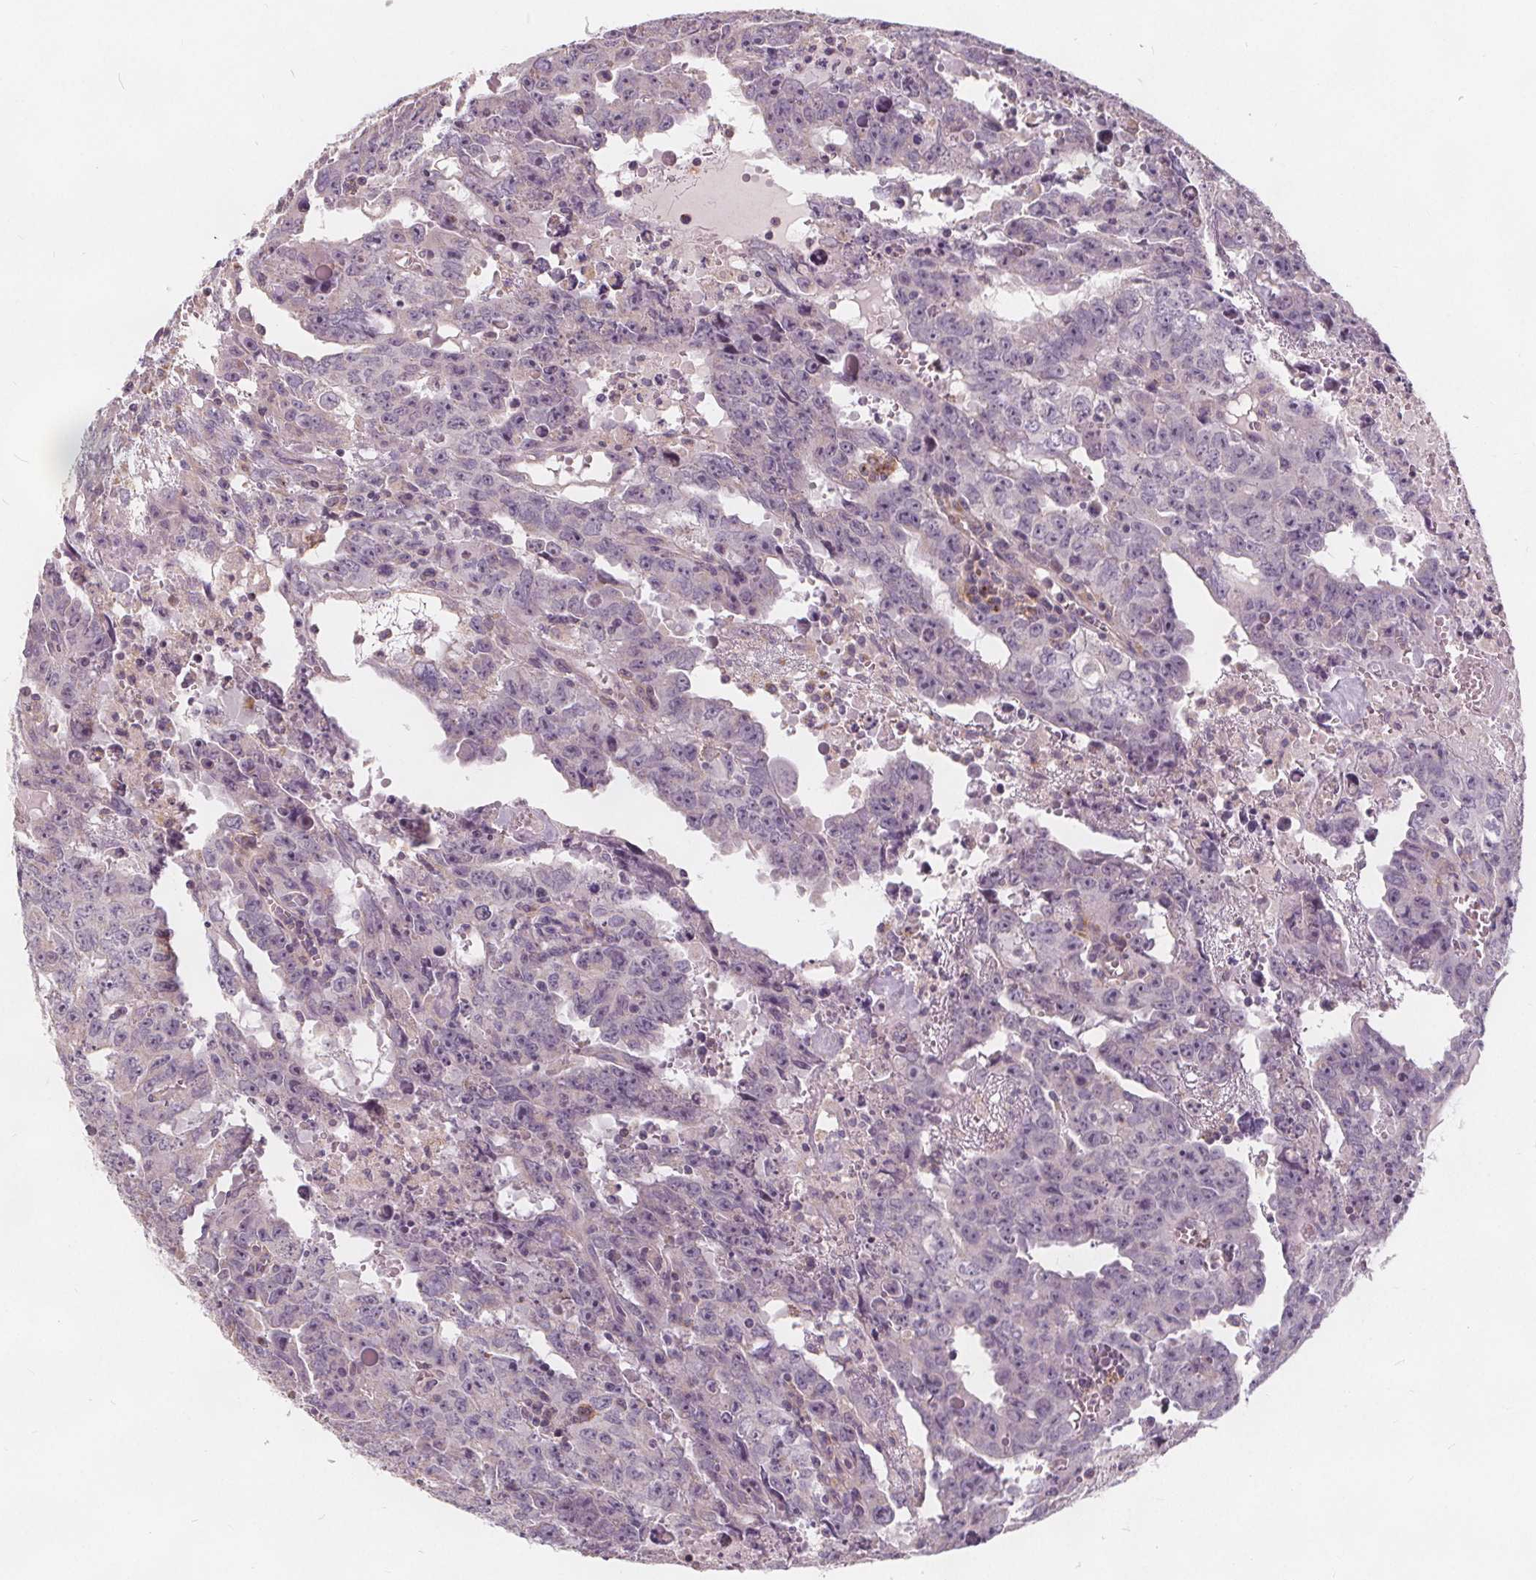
{"staining": {"intensity": "negative", "quantity": "none", "location": "none"}, "tissue": "testis cancer", "cell_type": "Tumor cells", "image_type": "cancer", "snomed": [{"axis": "morphology", "description": "Carcinoma, Embryonal, NOS"}, {"axis": "topography", "description": "Testis"}], "caption": "There is no significant expression in tumor cells of testis cancer (embryonal carcinoma).", "gene": "DRC3", "patient": {"sex": "male", "age": 22}}